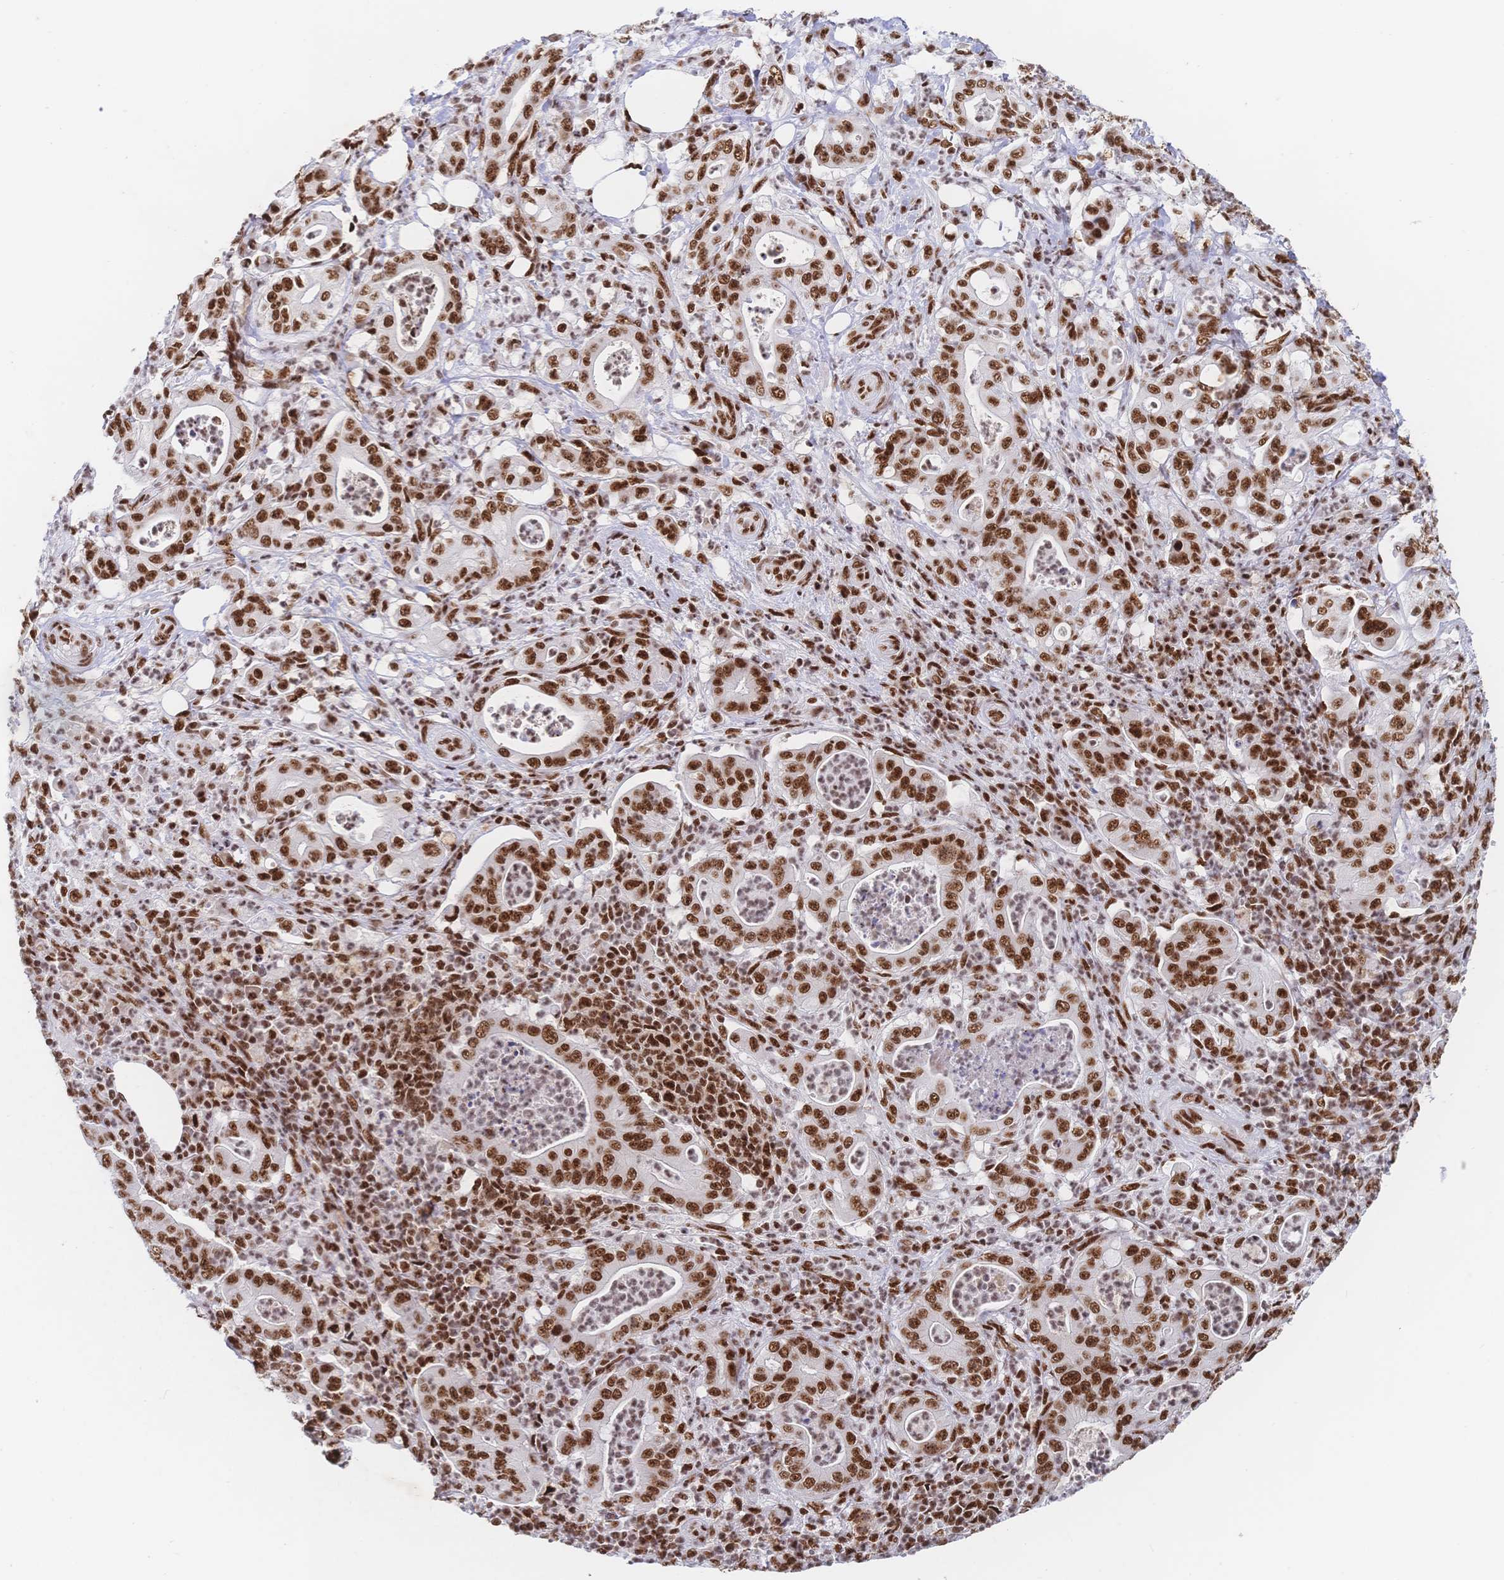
{"staining": {"intensity": "strong", "quantity": ">75%", "location": "nuclear"}, "tissue": "pancreatic cancer", "cell_type": "Tumor cells", "image_type": "cancer", "snomed": [{"axis": "morphology", "description": "Adenocarcinoma, NOS"}, {"axis": "topography", "description": "Pancreas"}], "caption": "Pancreatic cancer (adenocarcinoma) stained for a protein (brown) shows strong nuclear positive staining in about >75% of tumor cells.", "gene": "SRSF1", "patient": {"sex": "male", "age": 71}}